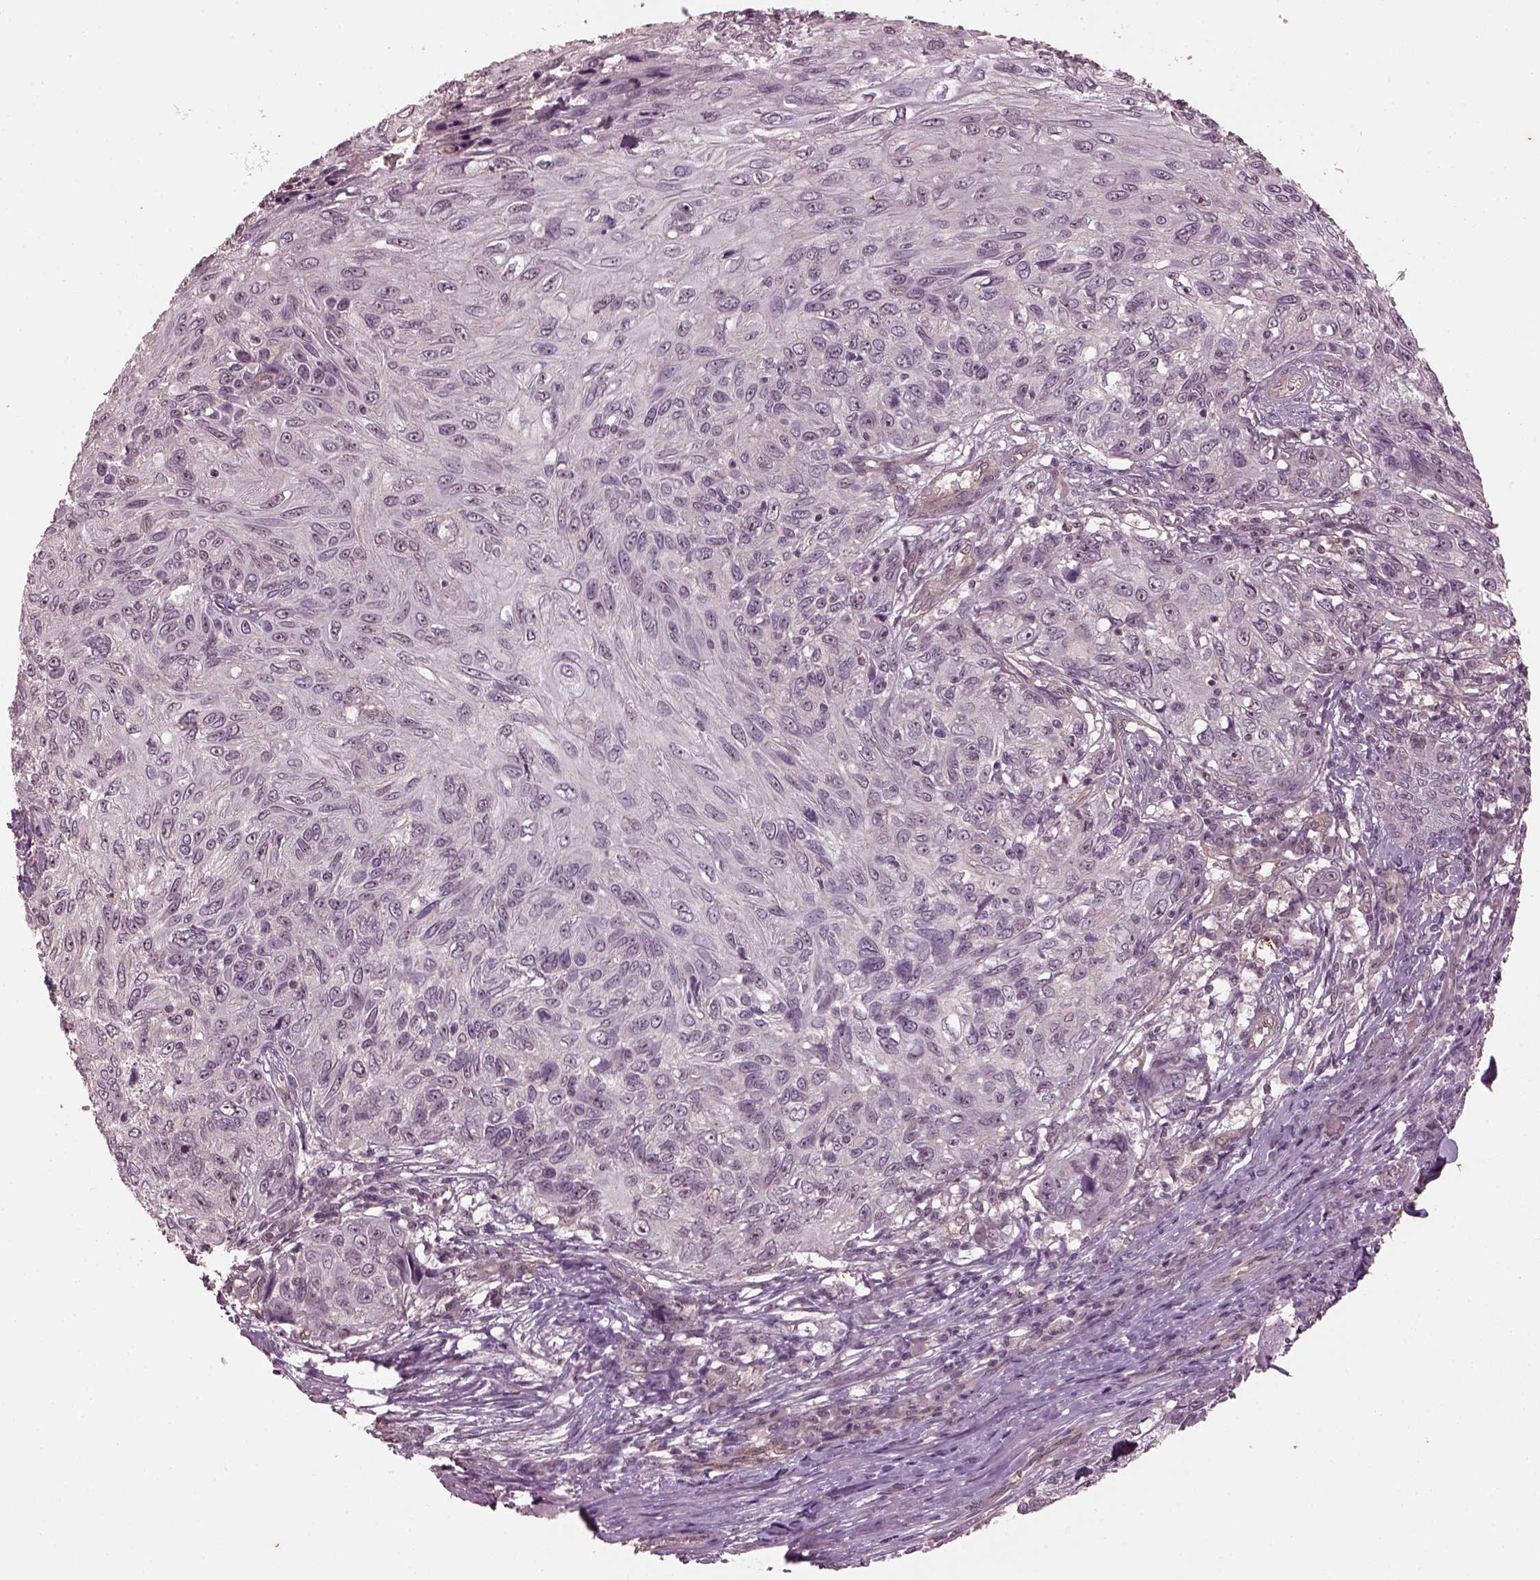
{"staining": {"intensity": "weak", "quantity": "<25%", "location": "nuclear"}, "tissue": "skin cancer", "cell_type": "Tumor cells", "image_type": "cancer", "snomed": [{"axis": "morphology", "description": "Squamous cell carcinoma, NOS"}, {"axis": "topography", "description": "Skin"}], "caption": "This is an IHC photomicrograph of human squamous cell carcinoma (skin). There is no staining in tumor cells.", "gene": "GNRH1", "patient": {"sex": "male", "age": 92}}